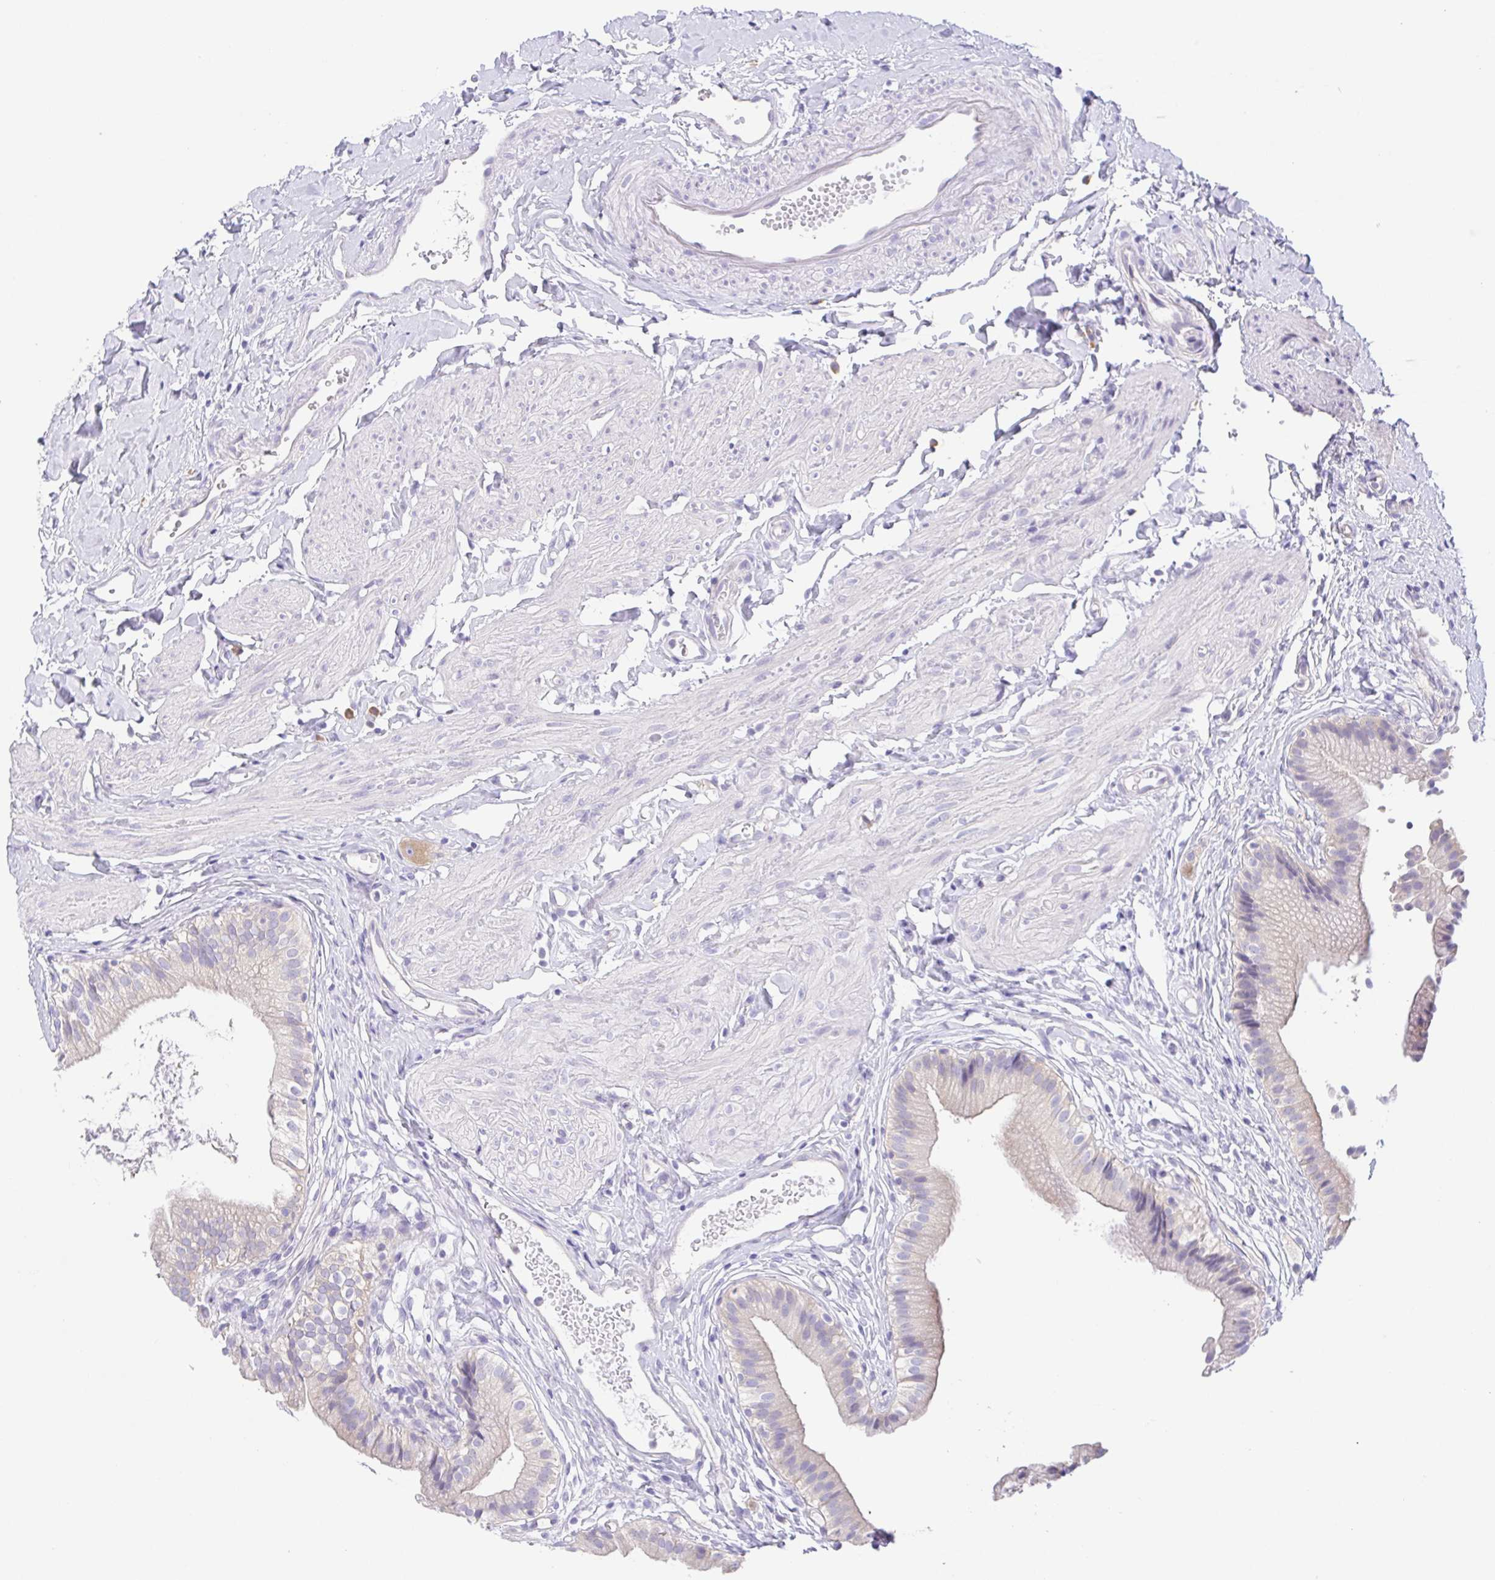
{"staining": {"intensity": "negative", "quantity": "none", "location": "none"}, "tissue": "gallbladder", "cell_type": "Glandular cells", "image_type": "normal", "snomed": [{"axis": "morphology", "description": "Normal tissue, NOS"}, {"axis": "topography", "description": "Gallbladder"}], "caption": "Photomicrograph shows no significant protein positivity in glandular cells of benign gallbladder.", "gene": "KRTDAP", "patient": {"sex": "female", "age": 47}}